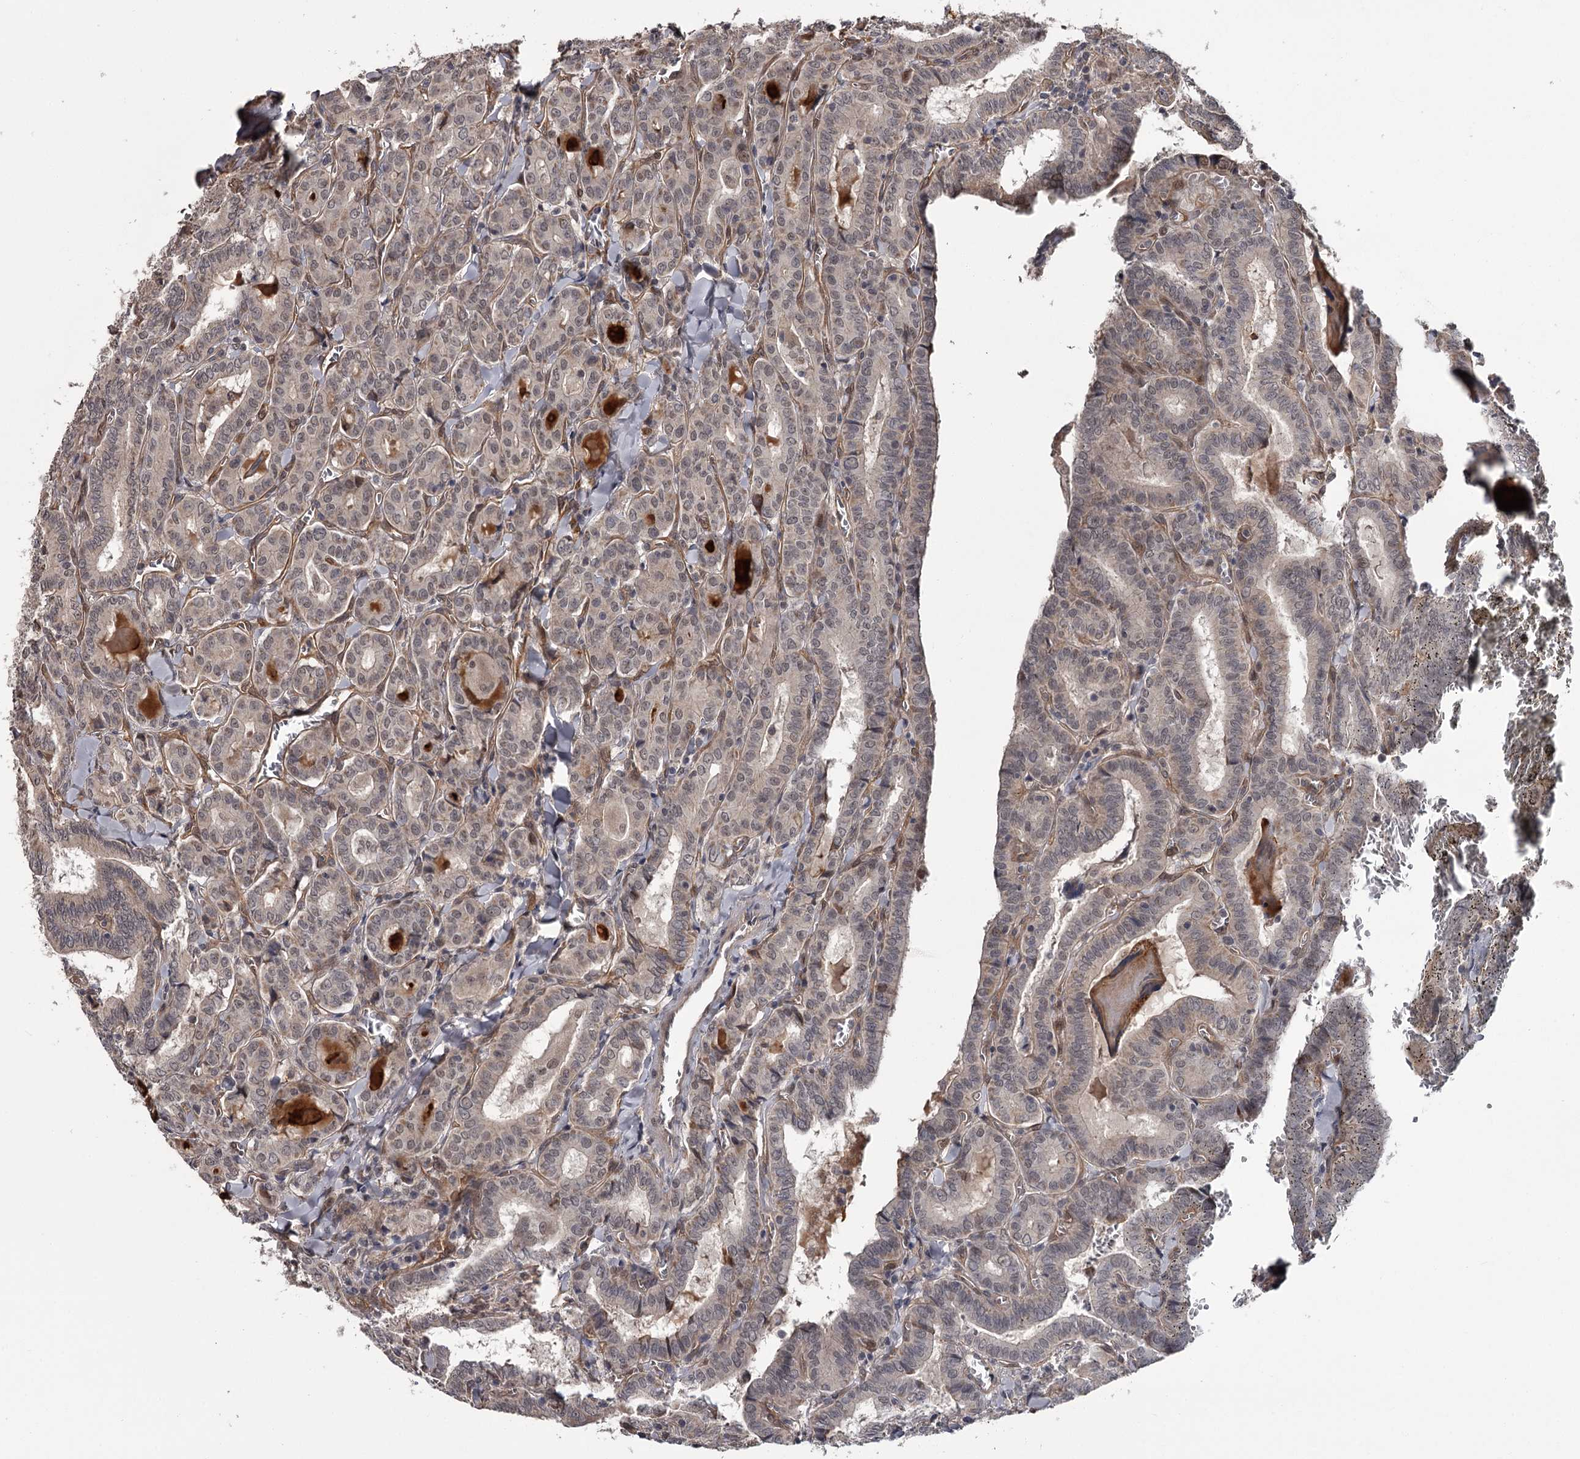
{"staining": {"intensity": "weak", "quantity": ">75%", "location": "cytoplasmic/membranous,nuclear"}, "tissue": "thyroid cancer", "cell_type": "Tumor cells", "image_type": "cancer", "snomed": [{"axis": "morphology", "description": "Papillary adenocarcinoma, NOS"}, {"axis": "topography", "description": "Thyroid gland"}], "caption": "A photomicrograph of human papillary adenocarcinoma (thyroid) stained for a protein shows weak cytoplasmic/membranous and nuclear brown staining in tumor cells.", "gene": "CDC42EP2", "patient": {"sex": "female", "age": 72}}